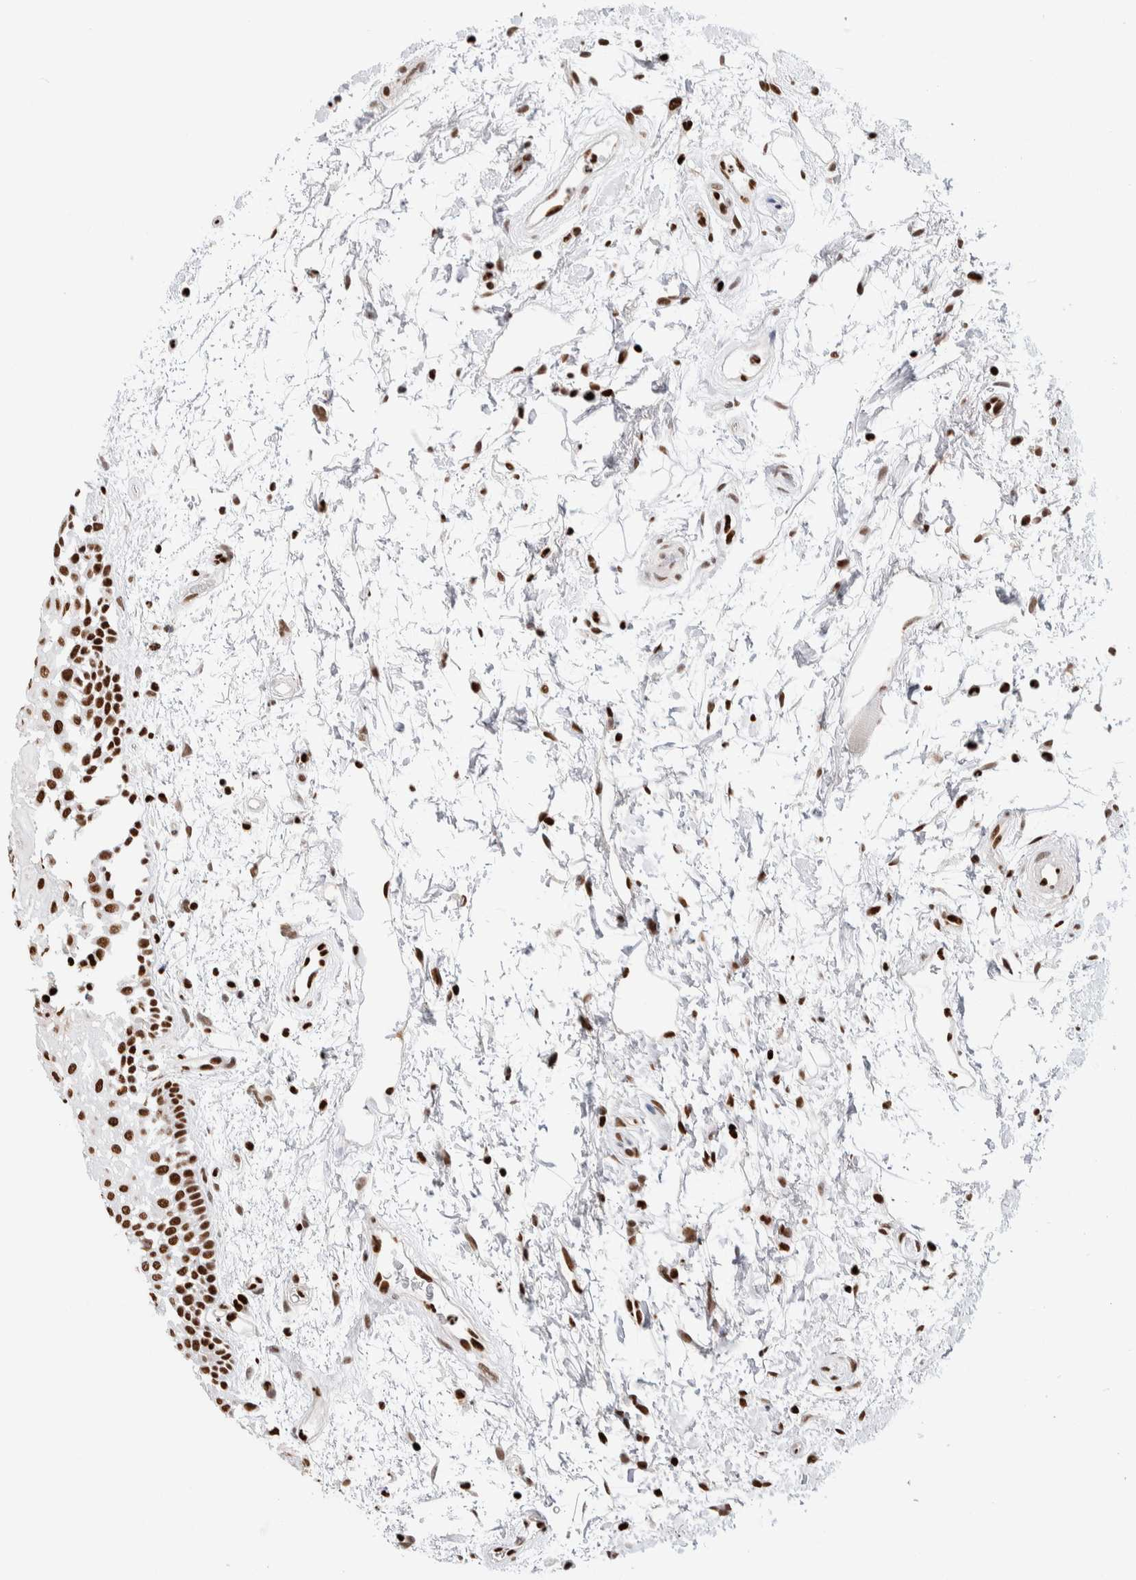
{"staining": {"intensity": "strong", "quantity": ">75%", "location": "nuclear"}, "tissue": "oral mucosa", "cell_type": "Squamous epithelial cells", "image_type": "normal", "snomed": [{"axis": "morphology", "description": "Normal tissue, NOS"}, {"axis": "topography", "description": "Skeletal muscle"}, {"axis": "topography", "description": "Oral tissue"}, {"axis": "topography", "description": "Peripheral nerve tissue"}], "caption": "Oral mucosa stained with immunohistochemistry (IHC) exhibits strong nuclear positivity in approximately >75% of squamous epithelial cells.", "gene": "C17orf49", "patient": {"sex": "female", "age": 84}}